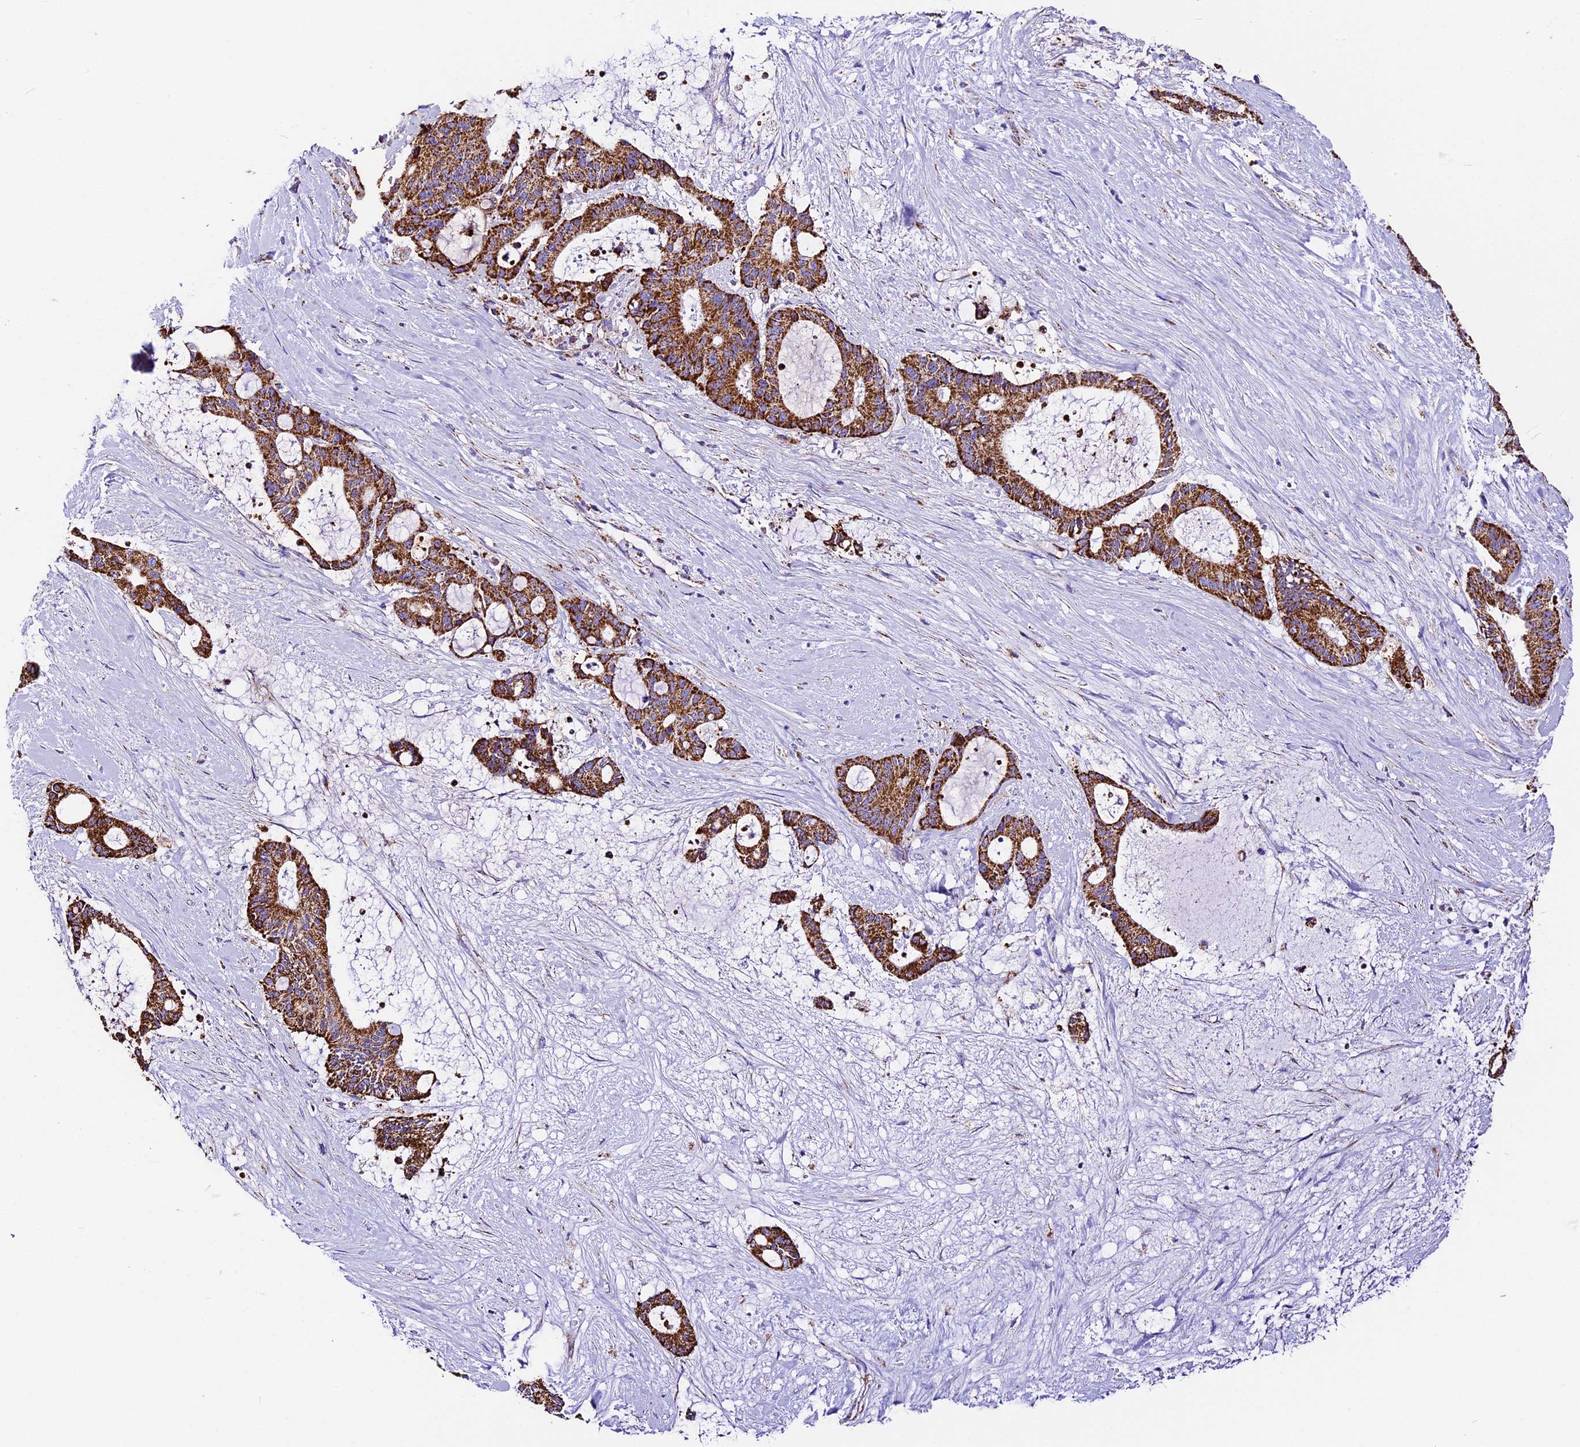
{"staining": {"intensity": "strong", "quantity": ">75%", "location": "cytoplasmic/membranous"}, "tissue": "liver cancer", "cell_type": "Tumor cells", "image_type": "cancer", "snomed": [{"axis": "morphology", "description": "Normal tissue, NOS"}, {"axis": "morphology", "description": "Cholangiocarcinoma"}, {"axis": "topography", "description": "Liver"}, {"axis": "topography", "description": "Peripheral nerve tissue"}], "caption": "This photomicrograph displays immunohistochemistry staining of human cholangiocarcinoma (liver), with high strong cytoplasmic/membranous expression in approximately >75% of tumor cells.", "gene": "DCAF5", "patient": {"sex": "female", "age": 73}}